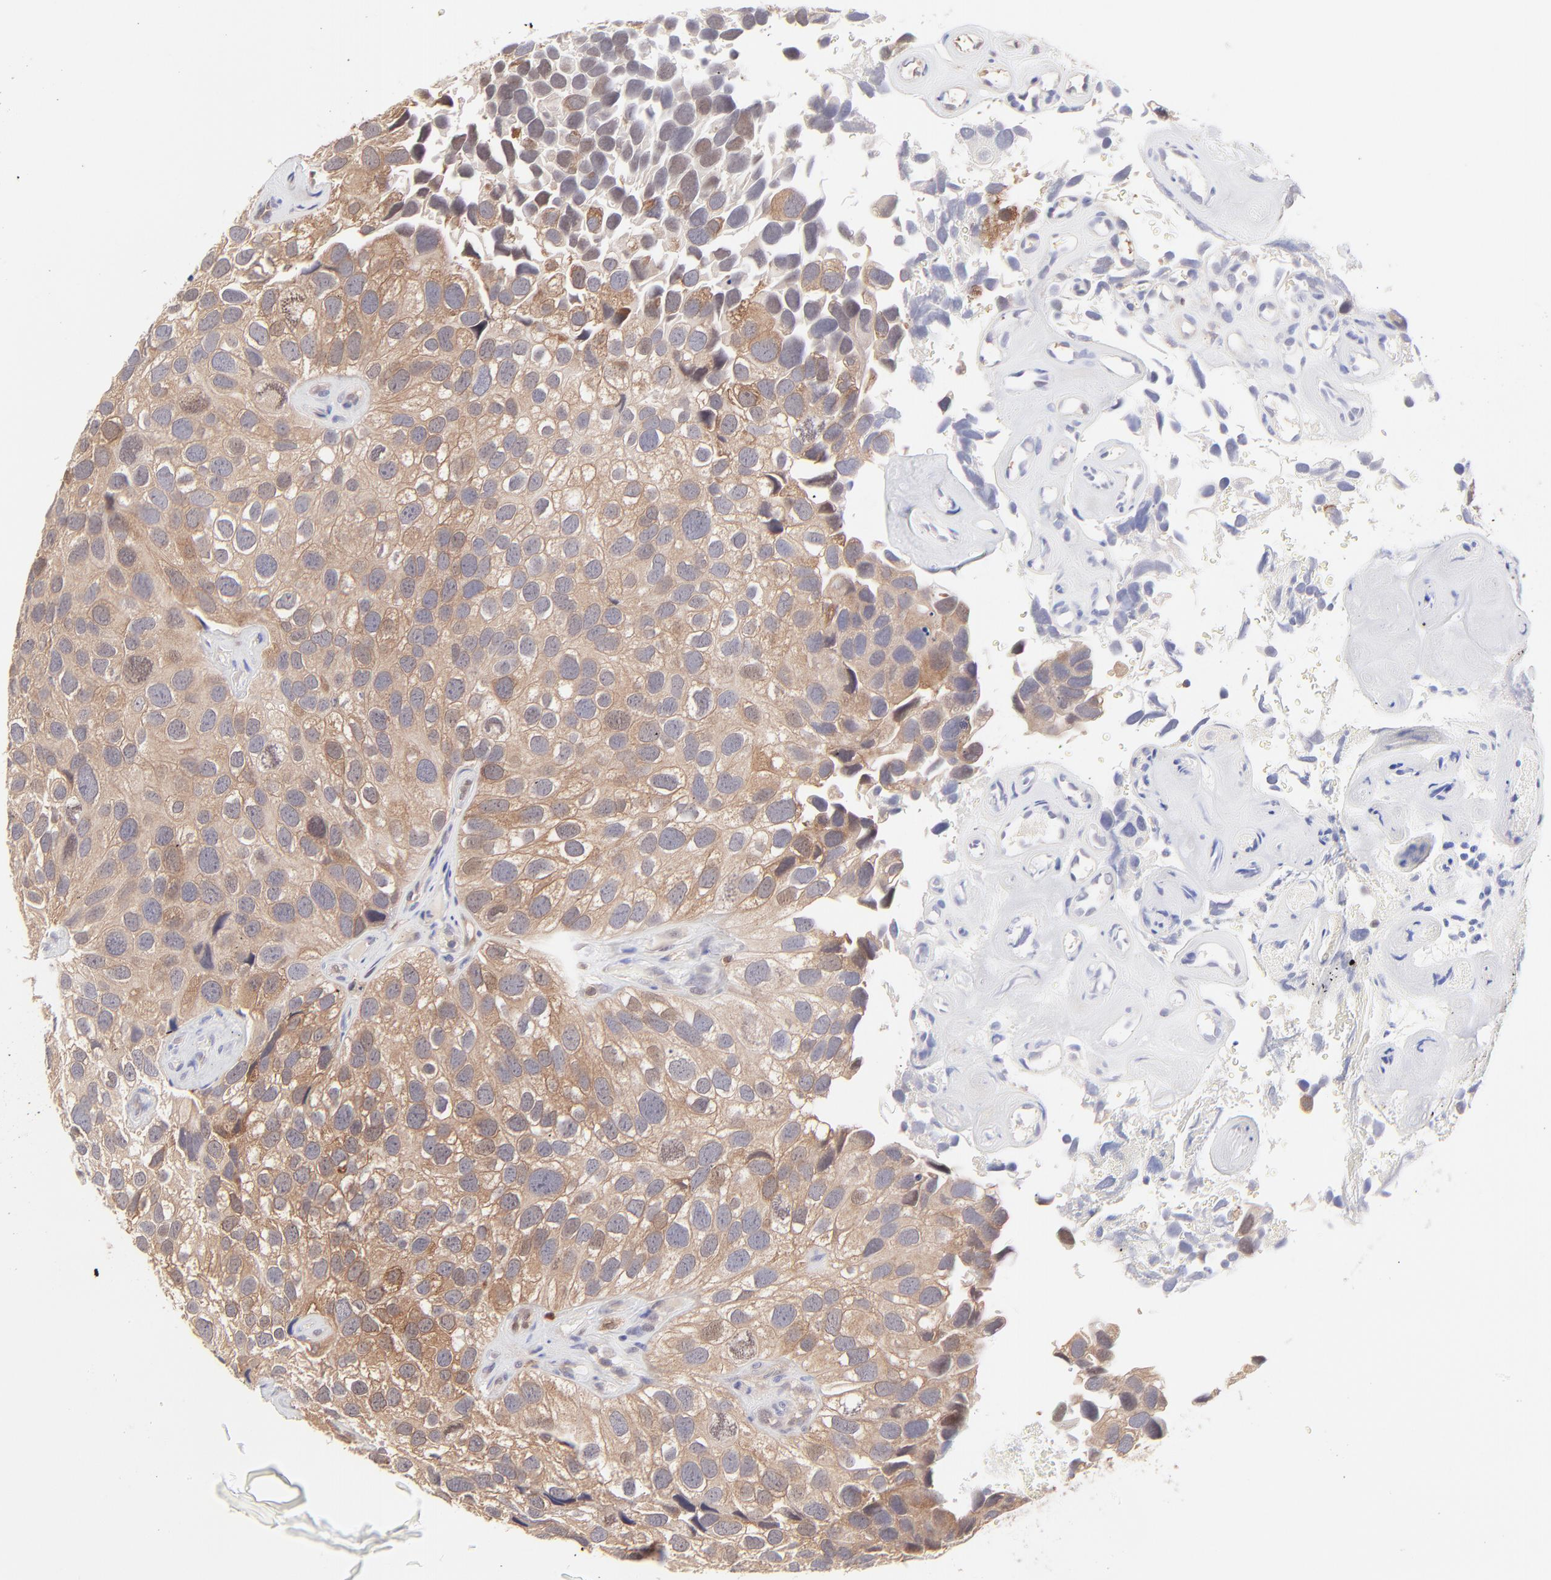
{"staining": {"intensity": "moderate", "quantity": ">75%", "location": "cytoplasmic/membranous"}, "tissue": "urothelial cancer", "cell_type": "Tumor cells", "image_type": "cancer", "snomed": [{"axis": "morphology", "description": "Urothelial carcinoma, High grade"}, {"axis": "topography", "description": "Urinary bladder"}], "caption": "High-grade urothelial carcinoma was stained to show a protein in brown. There is medium levels of moderate cytoplasmic/membranous positivity in about >75% of tumor cells.", "gene": "HYAL1", "patient": {"sex": "male", "age": 72}}